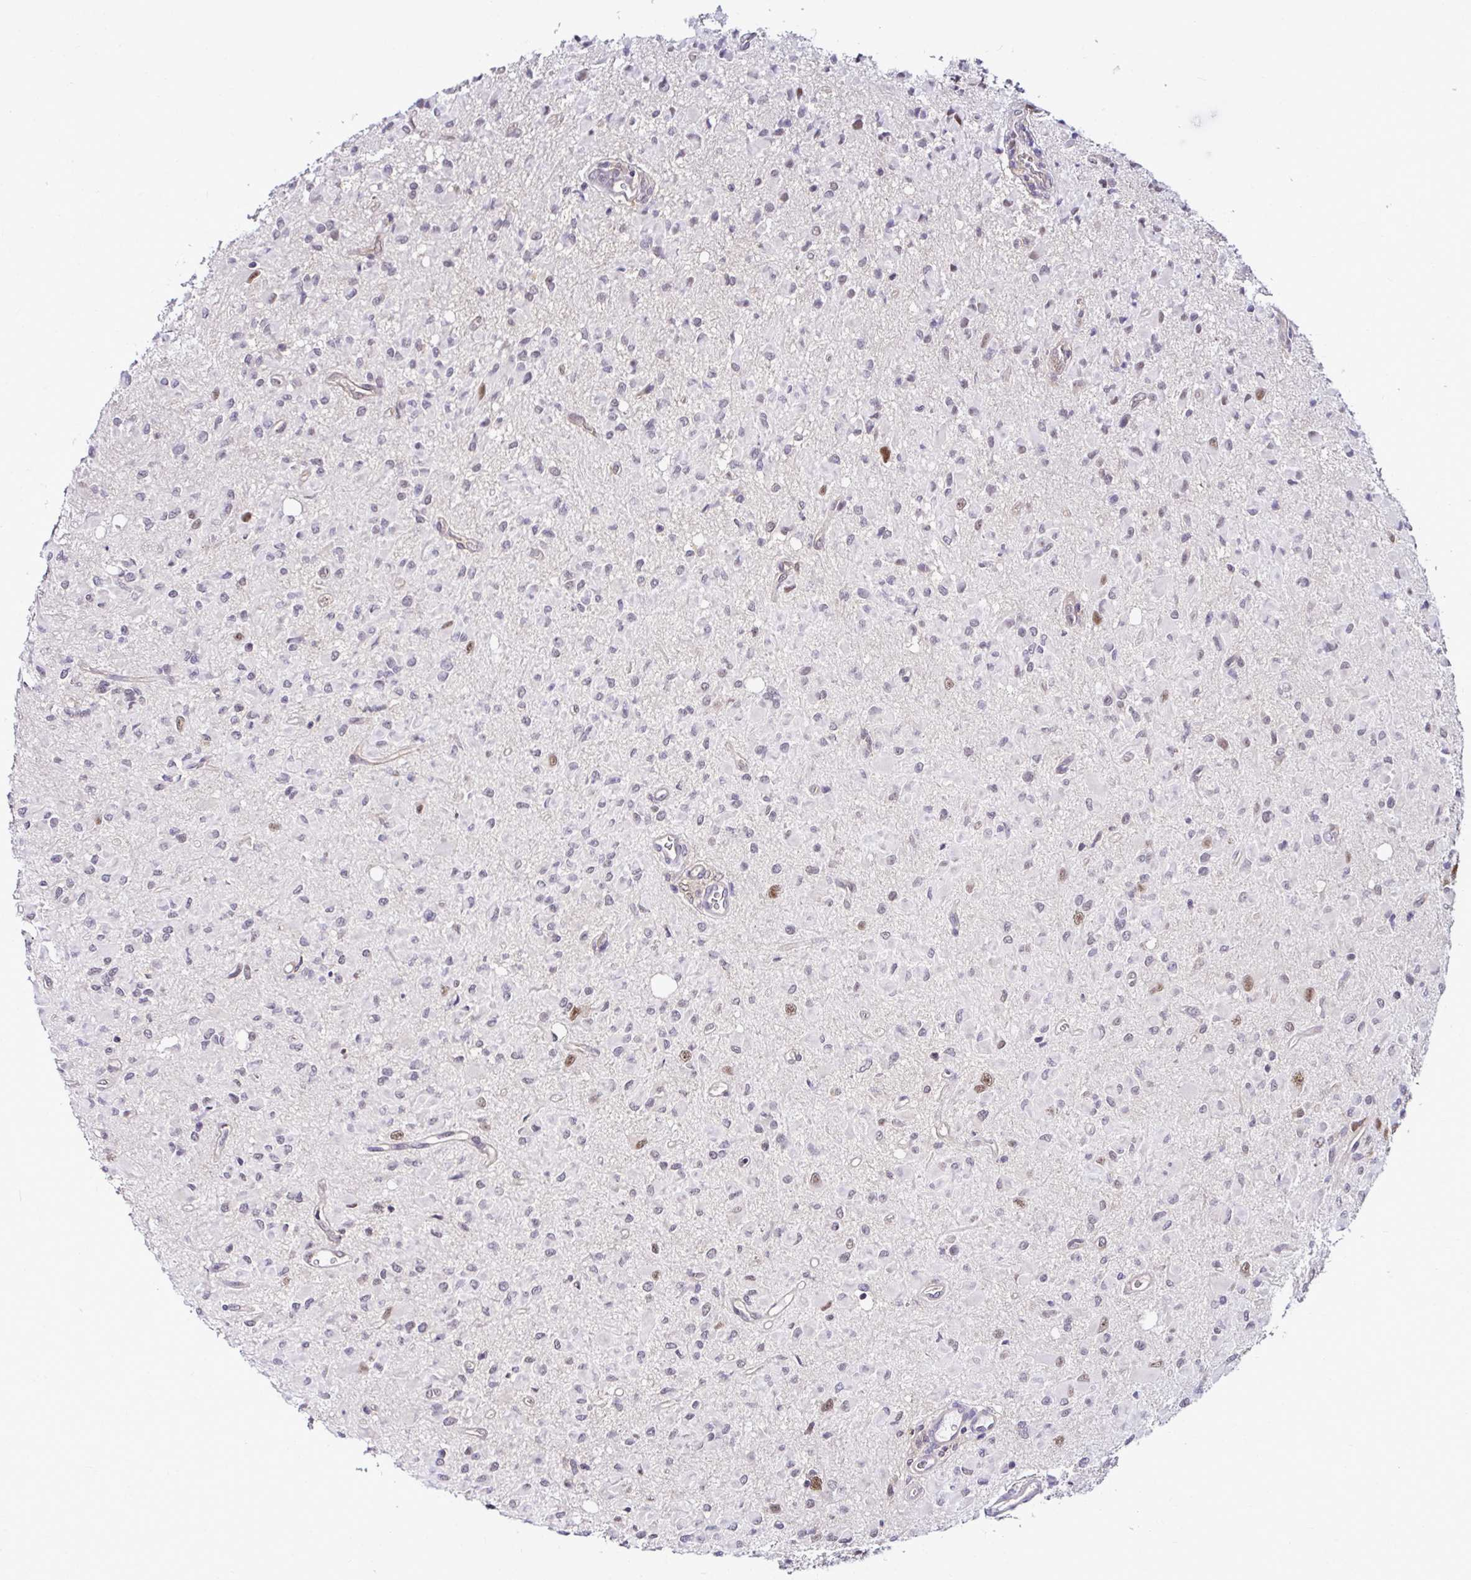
{"staining": {"intensity": "moderate", "quantity": "<25%", "location": "nuclear"}, "tissue": "glioma", "cell_type": "Tumor cells", "image_type": "cancer", "snomed": [{"axis": "morphology", "description": "Glioma, malignant, Low grade"}, {"axis": "topography", "description": "Brain"}], "caption": "A high-resolution histopathology image shows immunohistochemistry staining of glioma, which exhibits moderate nuclear positivity in about <25% of tumor cells. The staining was performed using DAB (3,3'-diaminobenzidine), with brown indicating positive protein expression. Nuclei are stained blue with hematoxylin.", "gene": "PSMD3", "patient": {"sex": "female", "age": 33}}